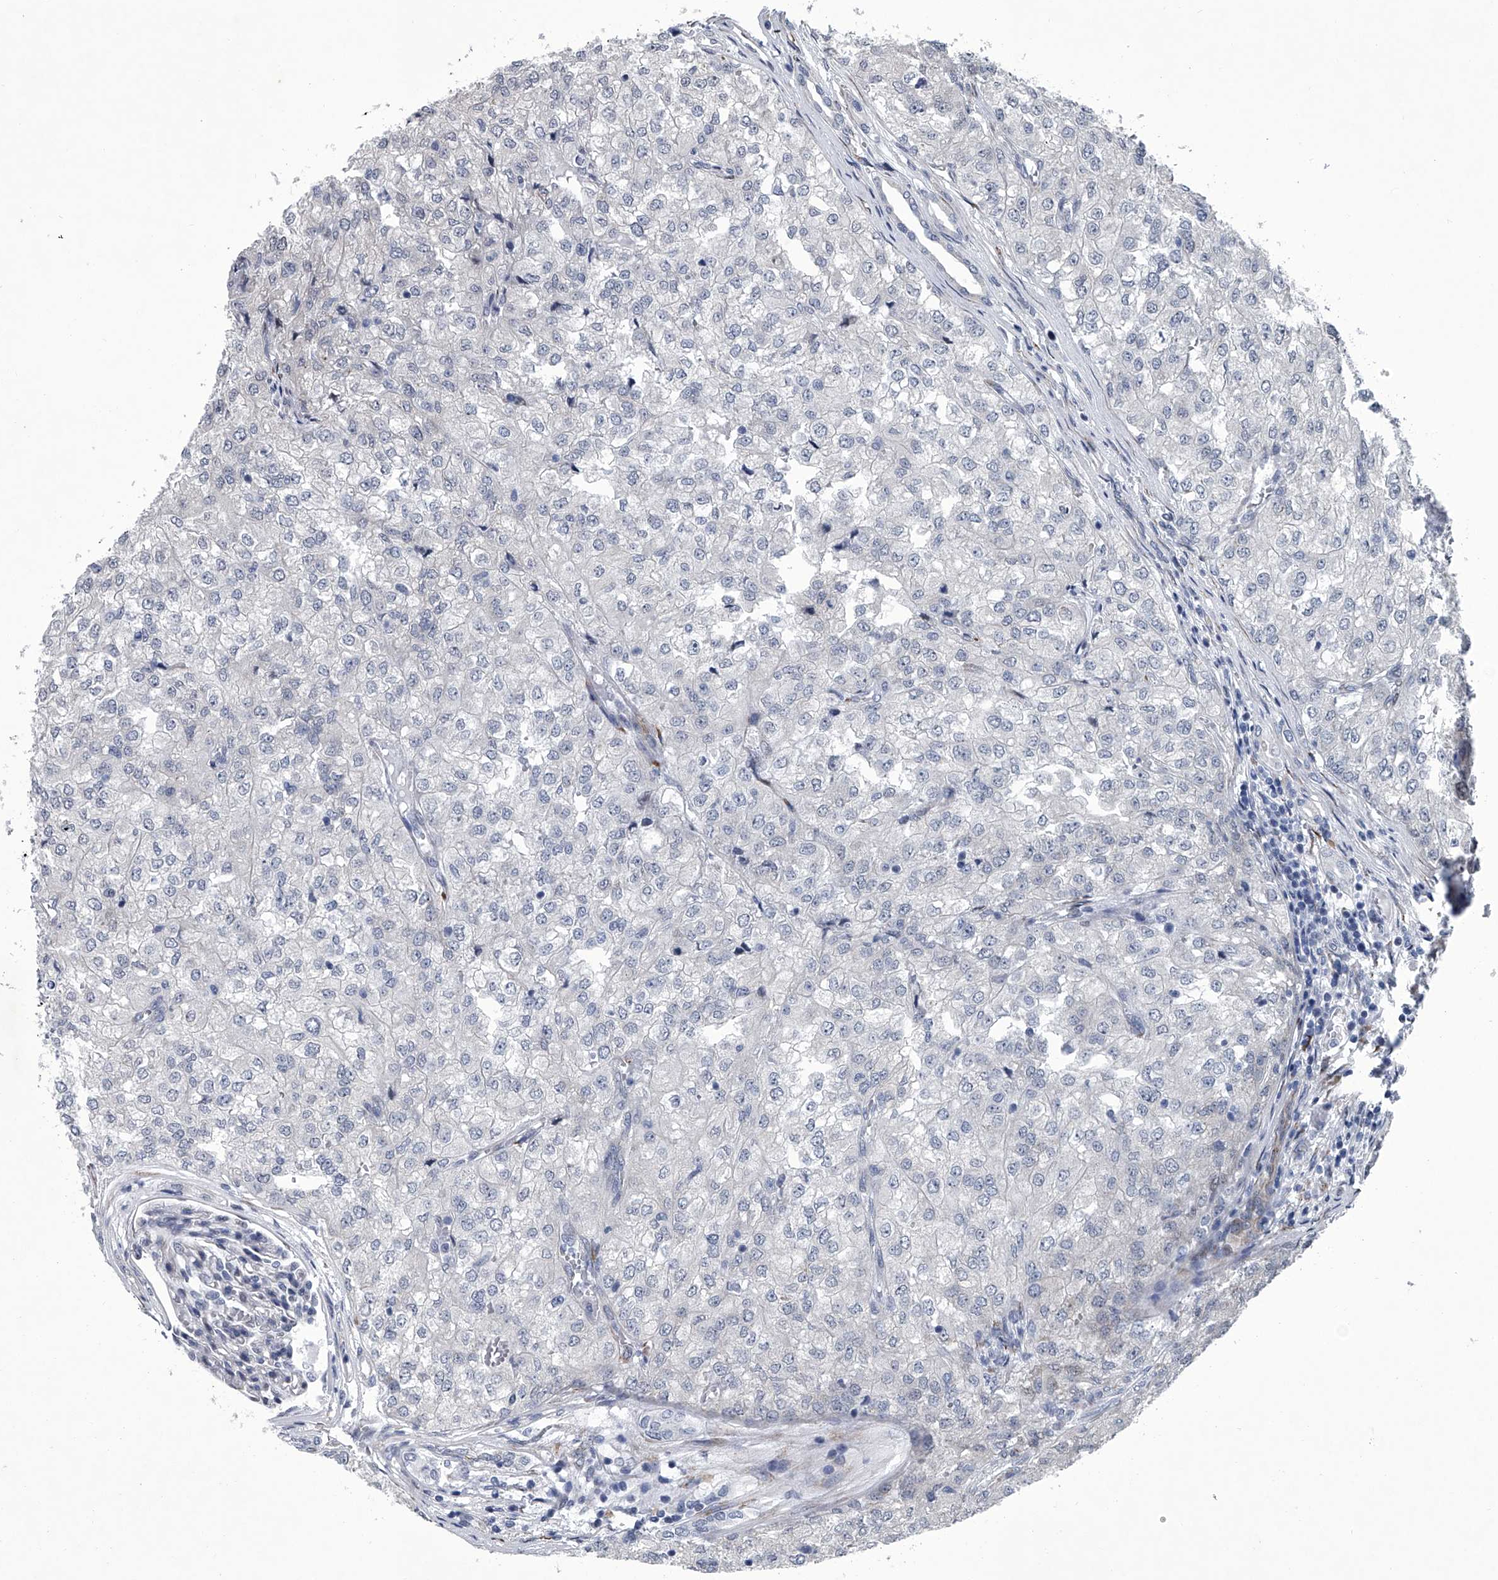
{"staining": {"intensity": "negative", "quantity": "none", "location": "none"}, "tissue": "renal cancer", "cell_type": "Tumor cells", "image_type": "cancer", "snomed": [{"axis": "morphology", "description": "Adenocarcinoma, NOS"}, {"axis": "topography", "description": "Kidney"}], "caption": "Immunohistochemistry micrograph of neoplastic tissue: adenocarcinoma (renal) stained with DAB exhibits no significant protein positivity in tumor cells. The staining is performed using DAB (3,3'-diaminobenzidine) brown chromogen with nuclei counter-stained in using hematoxylin.", "gene": "PPP2R5D", "patient": {"sex": "female", "age": 54}}